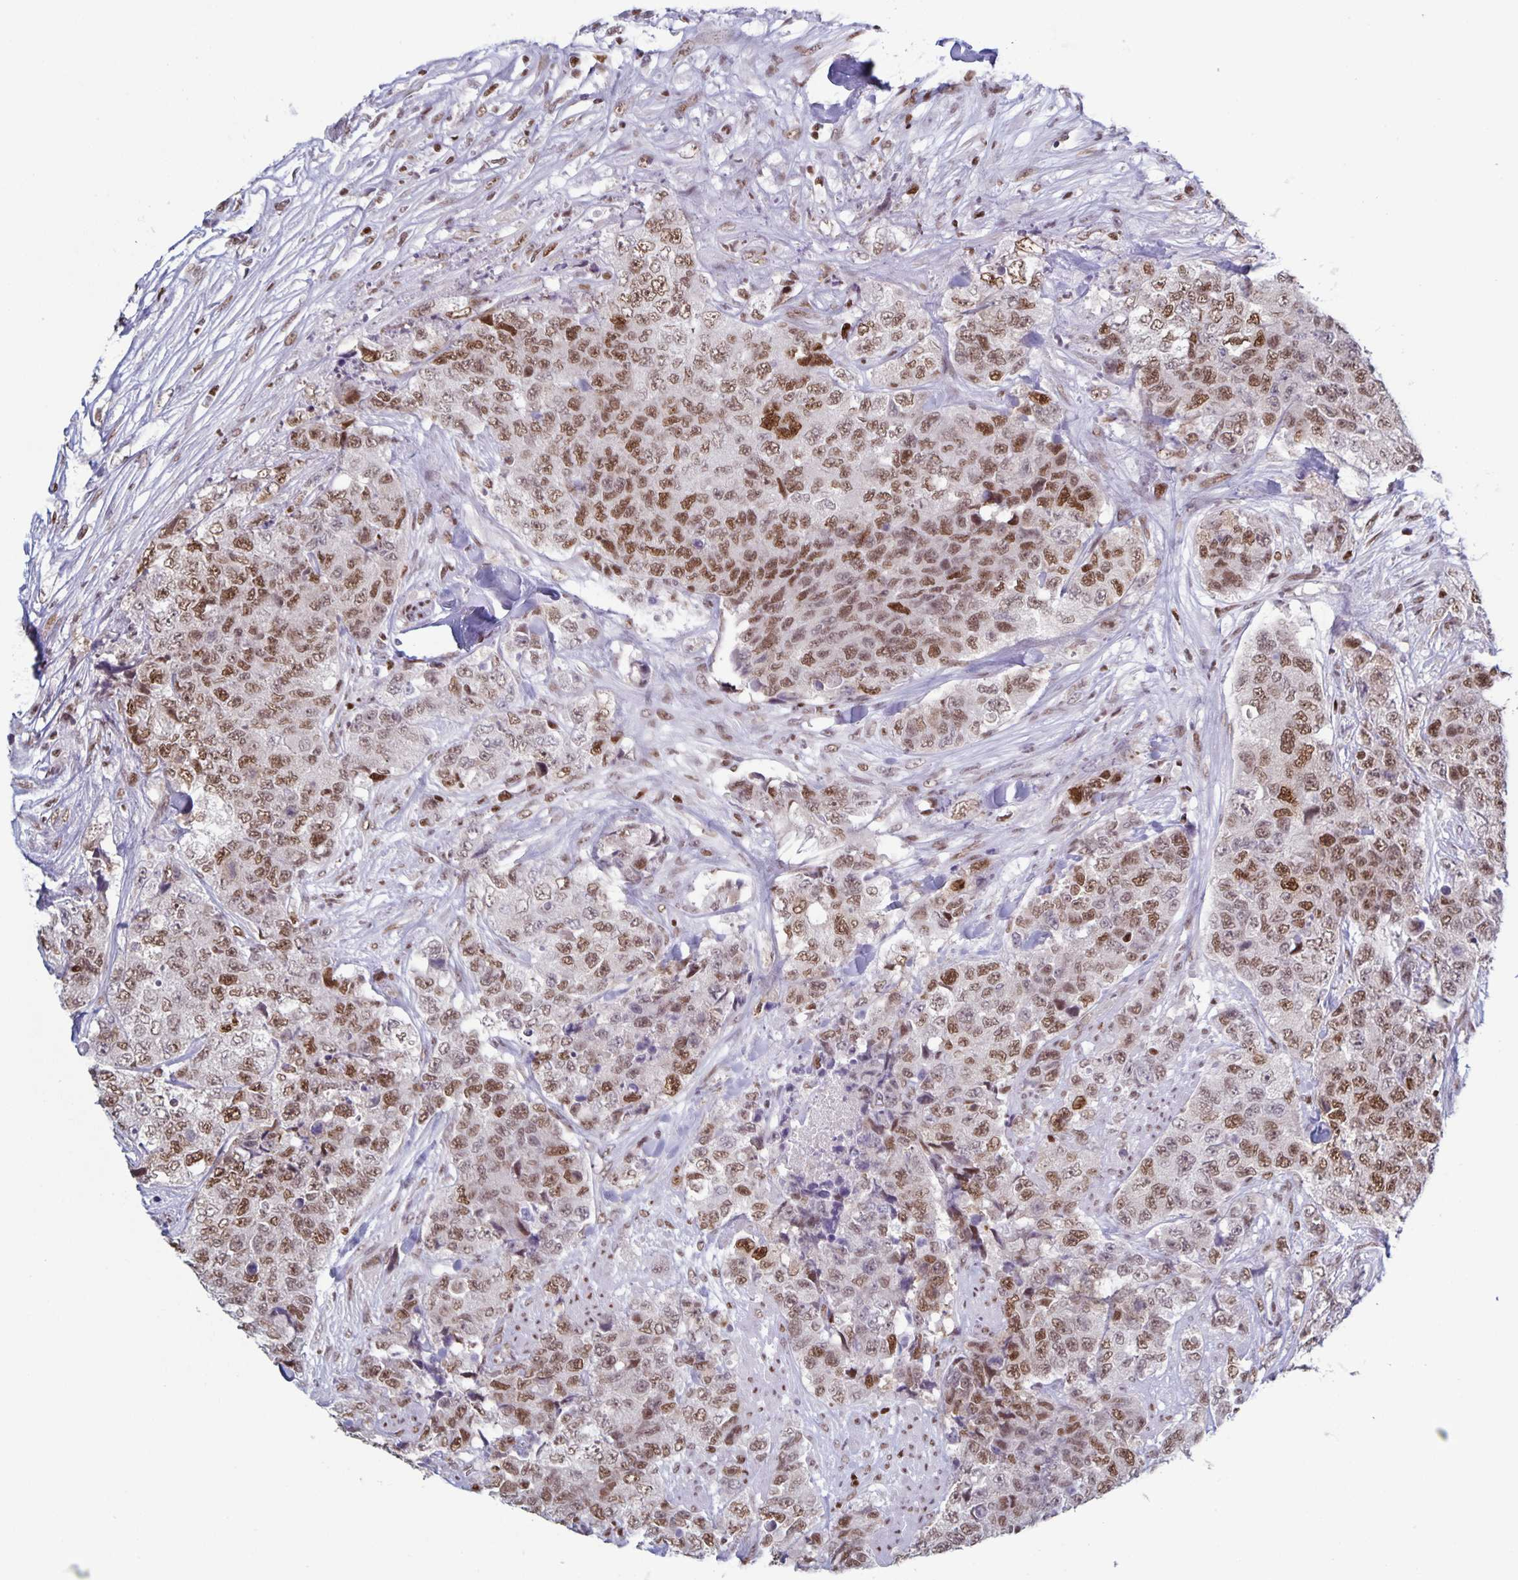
{"staining": {"intensity": "moderate", "quantity": ">75%", "location": "nuclear"}, "tissue": "urothelial cancer", "cell_type": "Tumor cells", "image_type": "cancer", "snomed": [{"axis": "morphology", "description": "Urothelial carcinoma, High grade"}, {"axis": "topography", "description": "Urinary bladder"}], "caption": "Brown immunohistochemical staining in urothelial cancer reveals moderate nuclear expression in about >75% of tumor cells.", "gene": "JUND", "patient": {"sex": "female", "age": 78}}